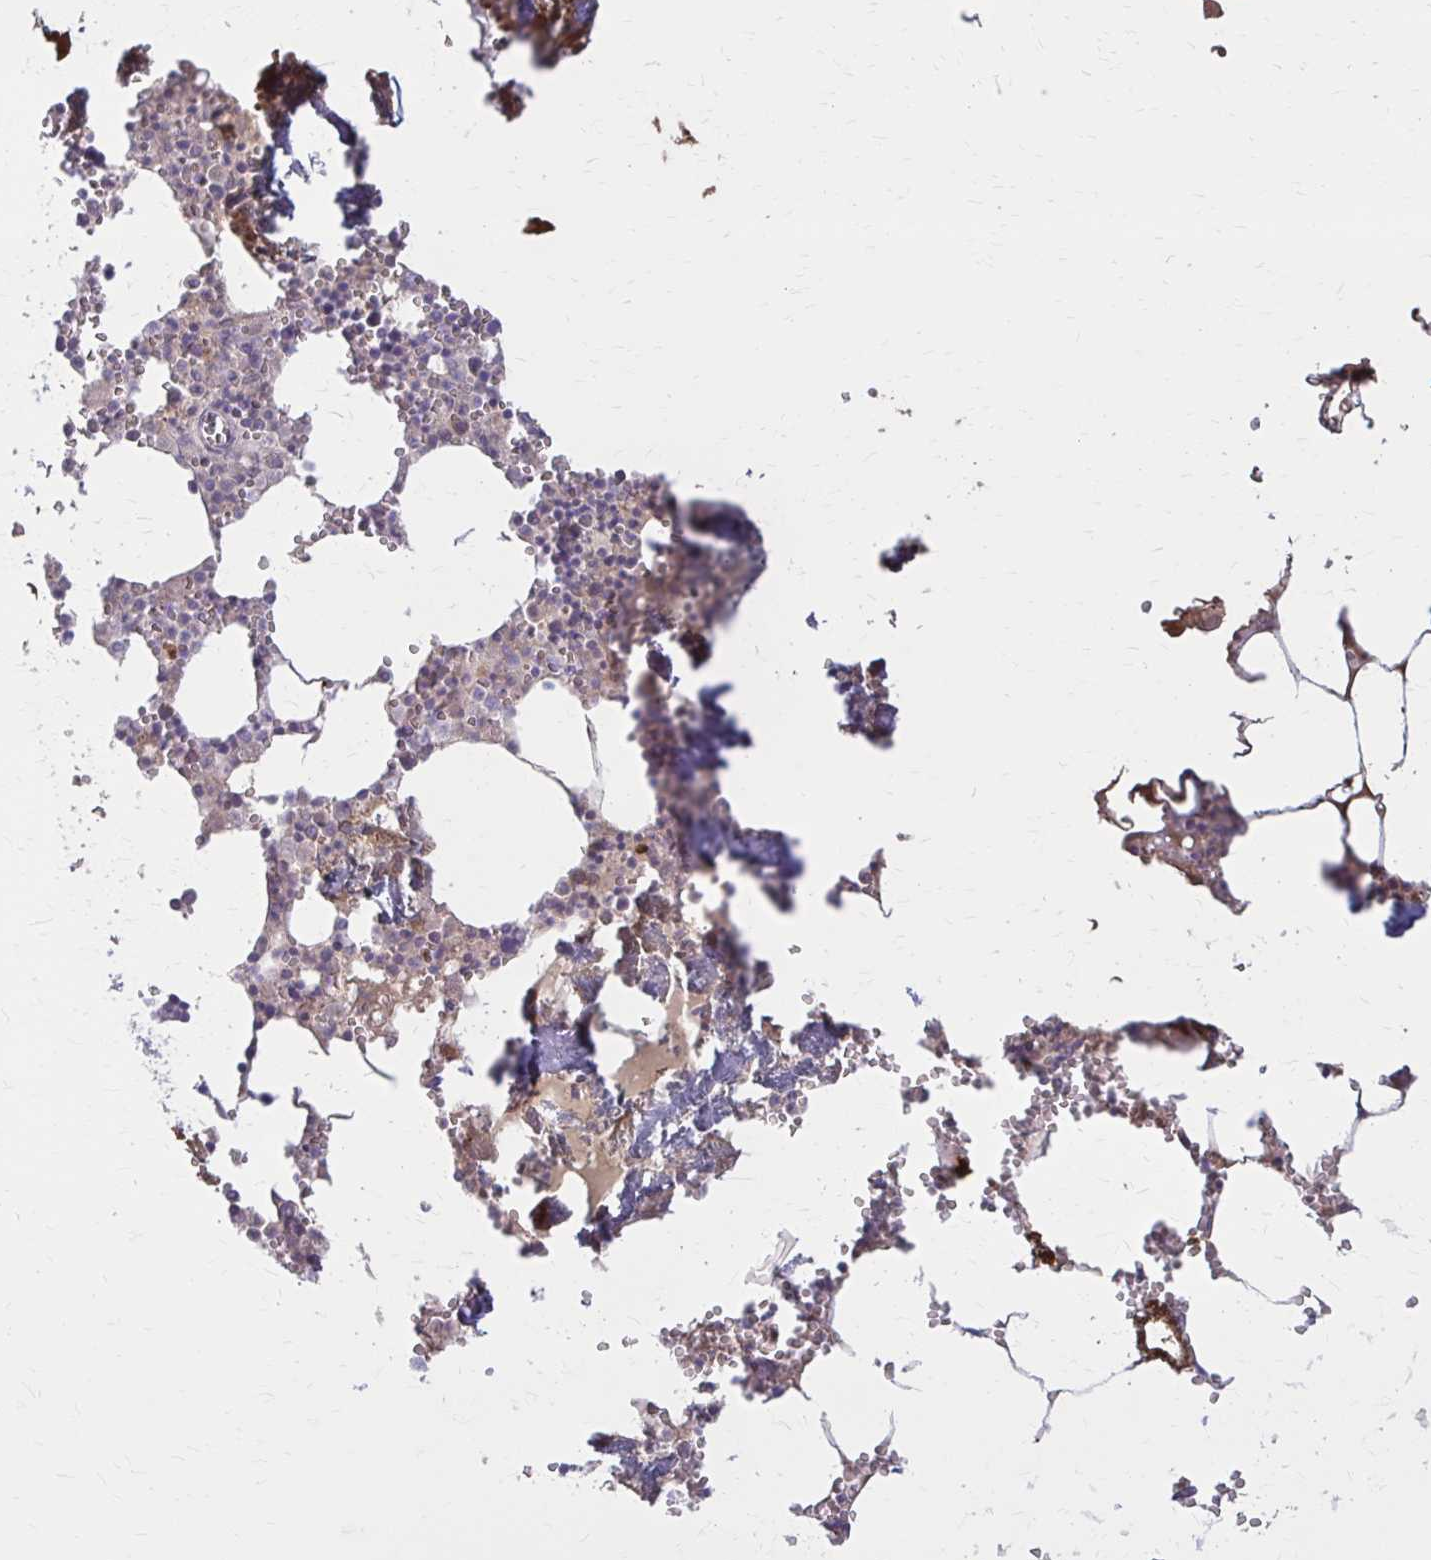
{"staining": {"intensity": "strong", "quantity": "<25%", "location": "cytoplasmic/membranous"}, "tissue": "bone marrow", "cell_type": "Hematopoietic cells", "image_type": "normal", "snomed": [{"axis": "morphology", "description": "Normal tissue, NOS"}, {"axis": "topography", "description": "Bone marrow"}], "caption": "Protein analysis of normal bone marrow displays strong cytoplasmic/membranous positivity in approximately <25% of hematopoietic cells. Ihc stains the protein in brown and the nuclei are stained blue.", "gene": "SERPIND1", "patient": {"sex": "male", "age": 54}}